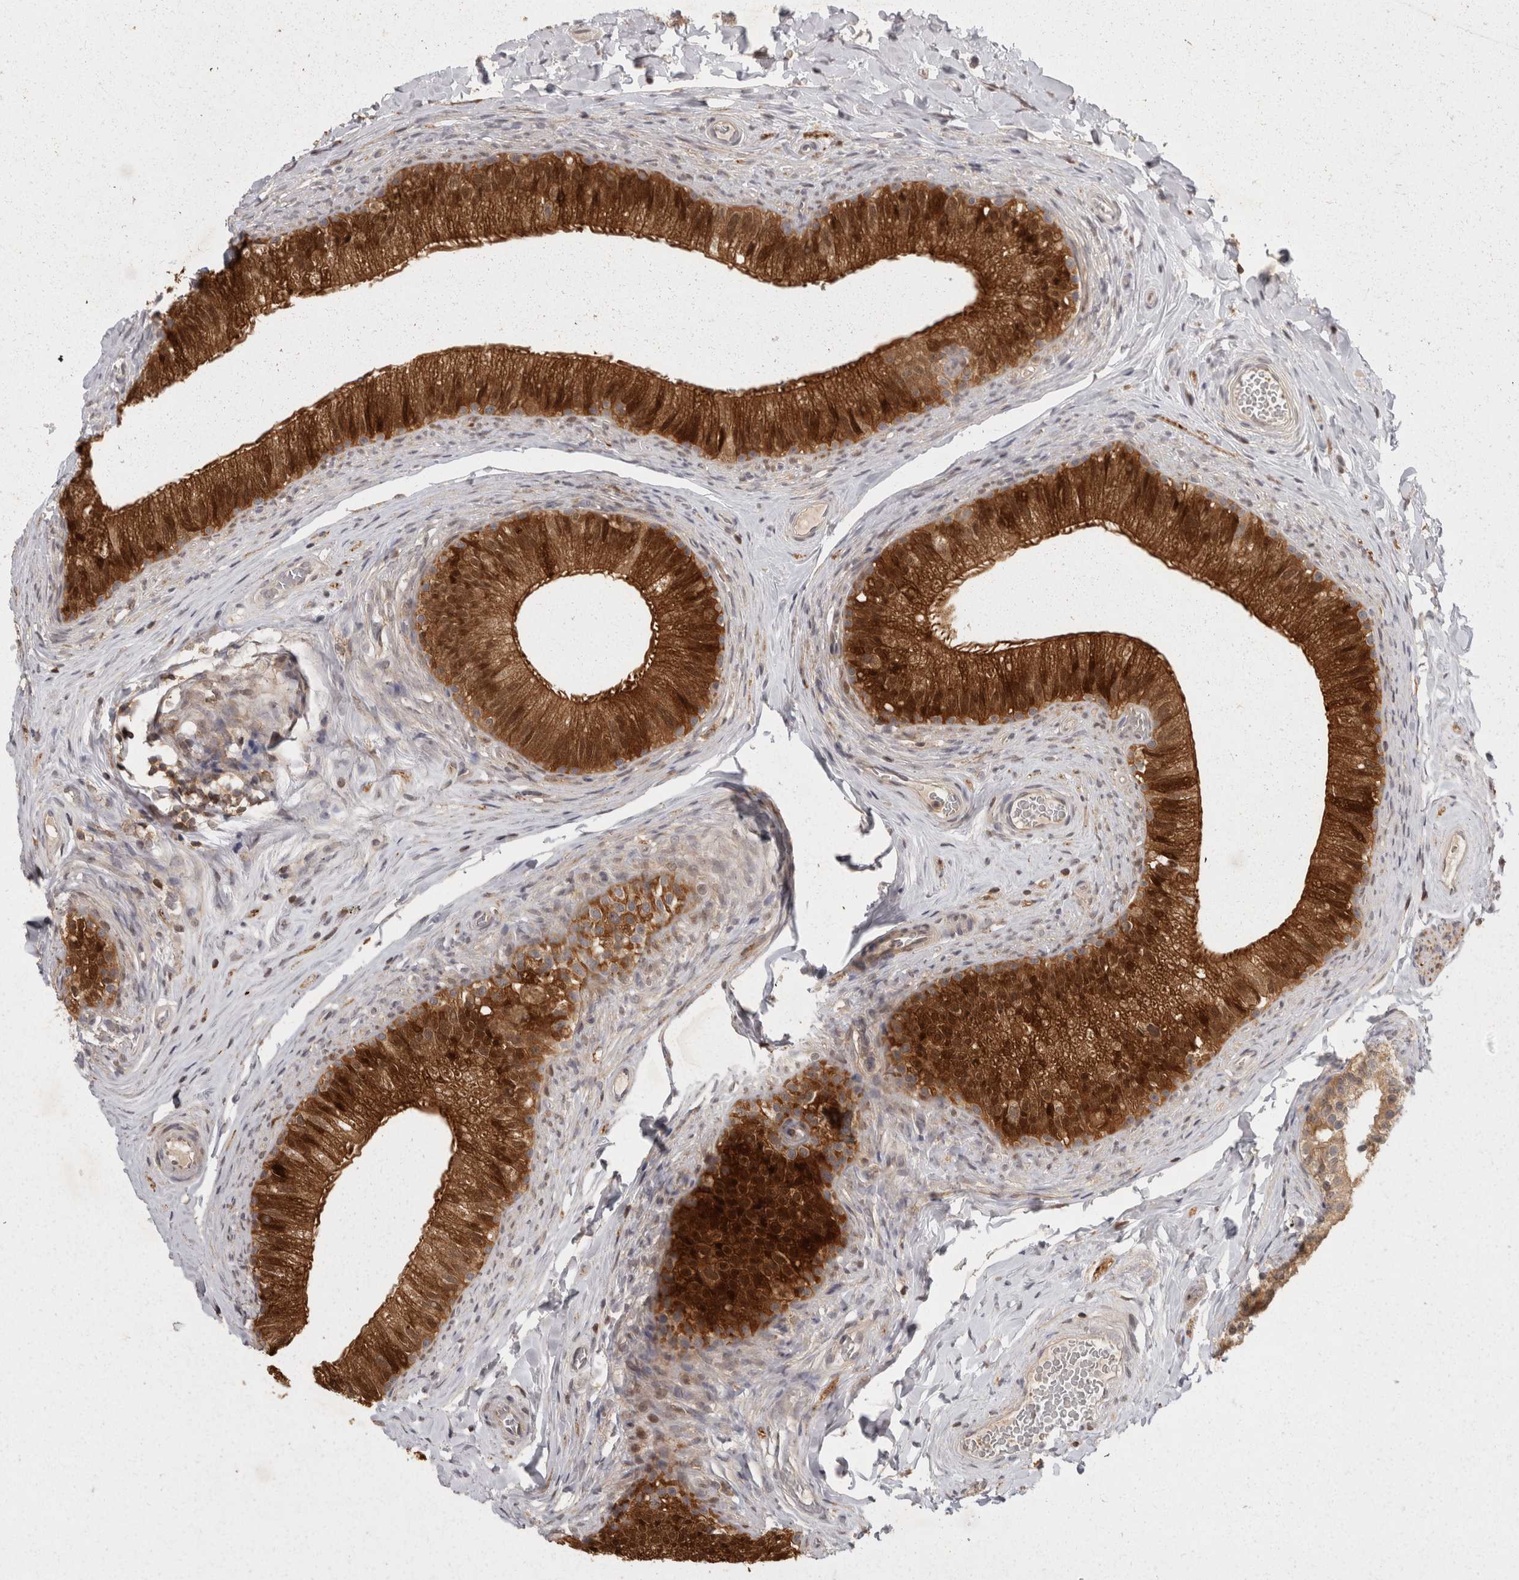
{"staining": {"intensity": "strong", "quantity": ">75%", "location": "cytoplasmic/membranous"}, "tissue": "epididymis", "cell_type": "Glandular cells", "image_type": "normal", "snomed": [{"axis": "morphology", "description": "Normal tissue, NOS"}, {"axis": "topography", "description": "Epididymis"}], "caption": "Glandular cells display high levels of strong cytoplasmic/membranous positivity in approximately >75% of cells in unremarkable human epididymis.", "gene": "ACAT2", "patient": {"sex": "male", "age": 49}}